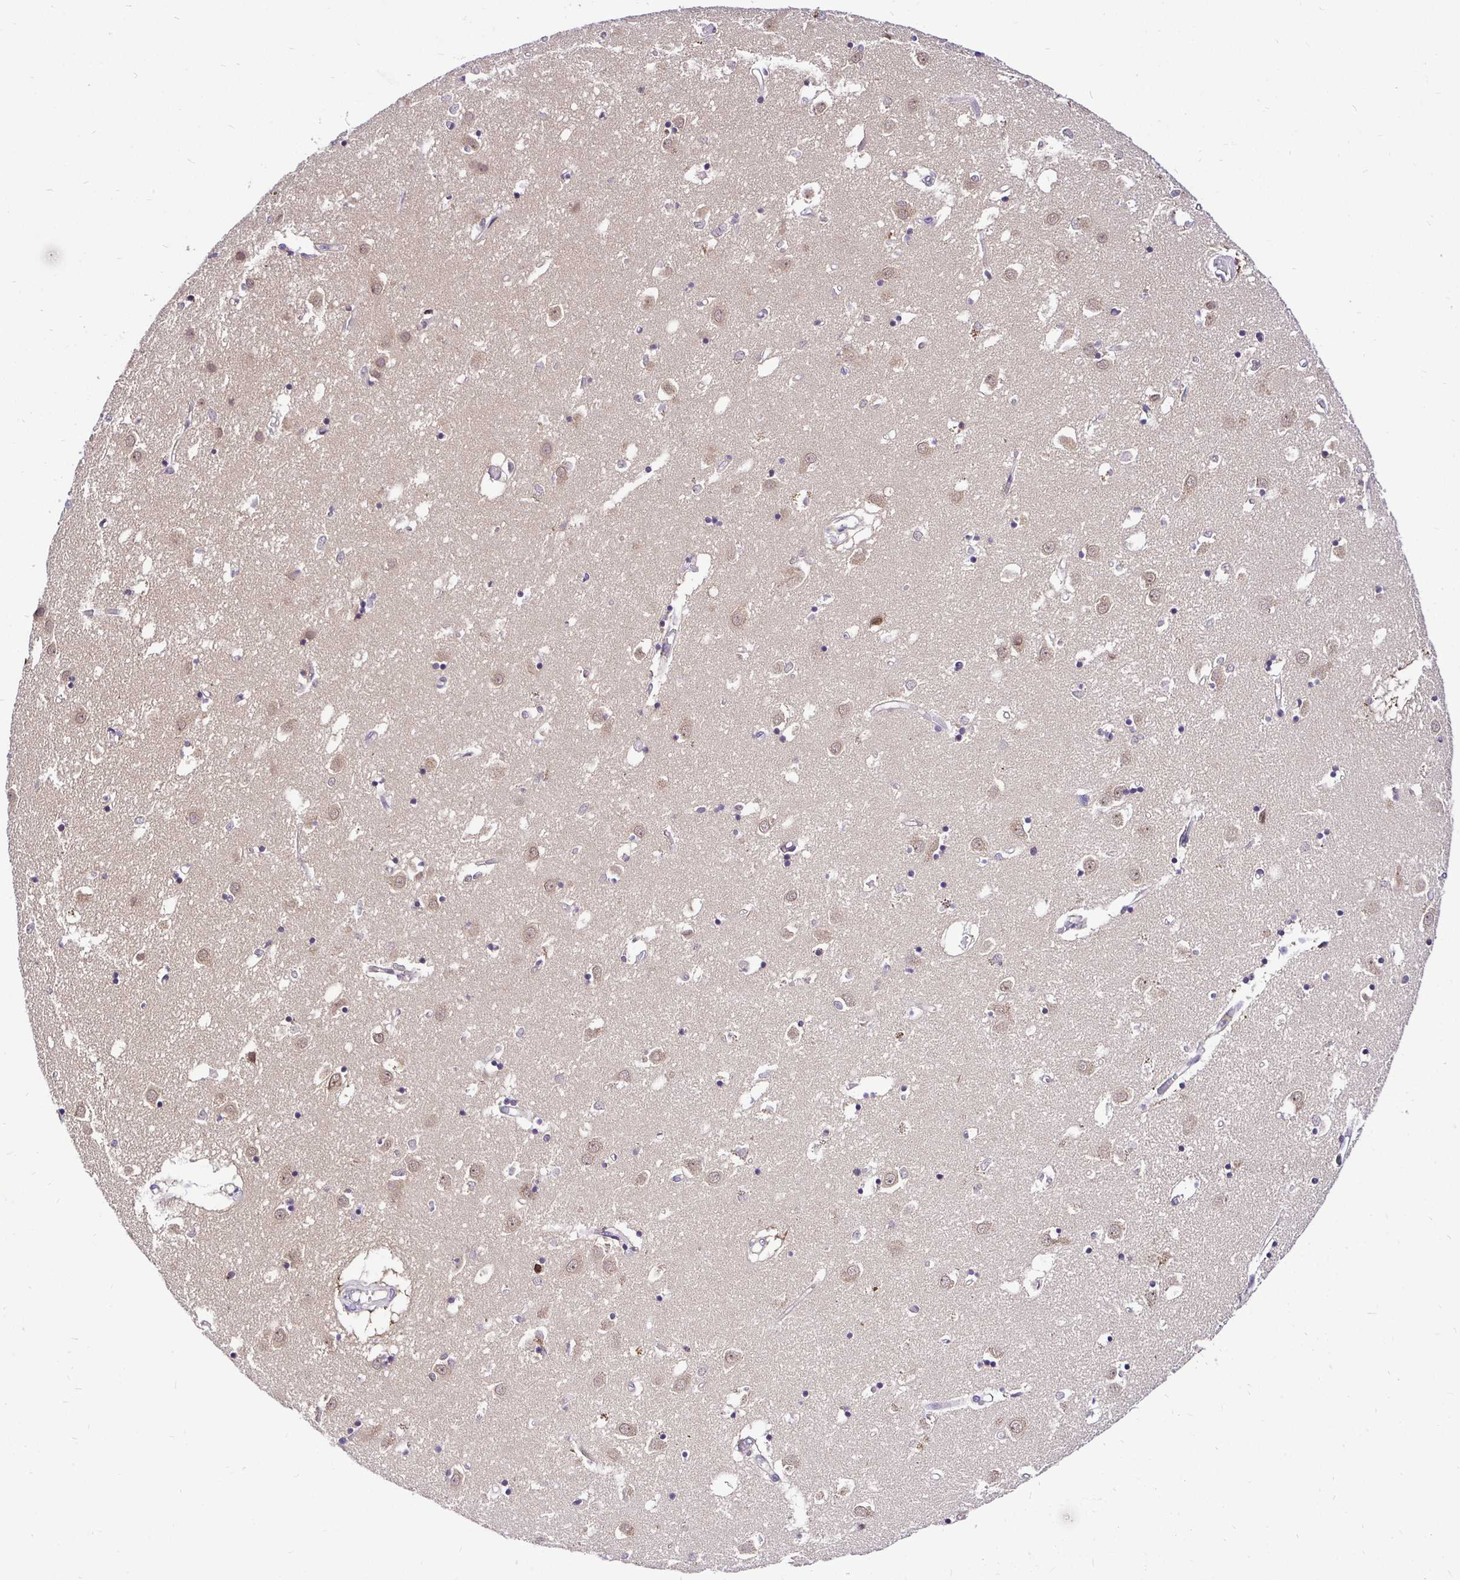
{"staining": {"intensity": "moderate", "quantity": "<25%", "location": "cytoplasmic/membranous,nuclear"}, "tissue": "caudate", "cell_type": "Glial cells", "image_type": "normal", "snomed": [{"axis": "morphology", "description": "Normal tissue, NOS"}, {"axis": "topography", "description": "Lateral ventricle wall"}], "caption": "A low amount of moderate cytoplasmic/membranous,nuclear positivity is identified in approximately <25% of glial cells in normal caudate.", "gene": "UBE2M", "patient": {"sex": "male", "age": 70}}